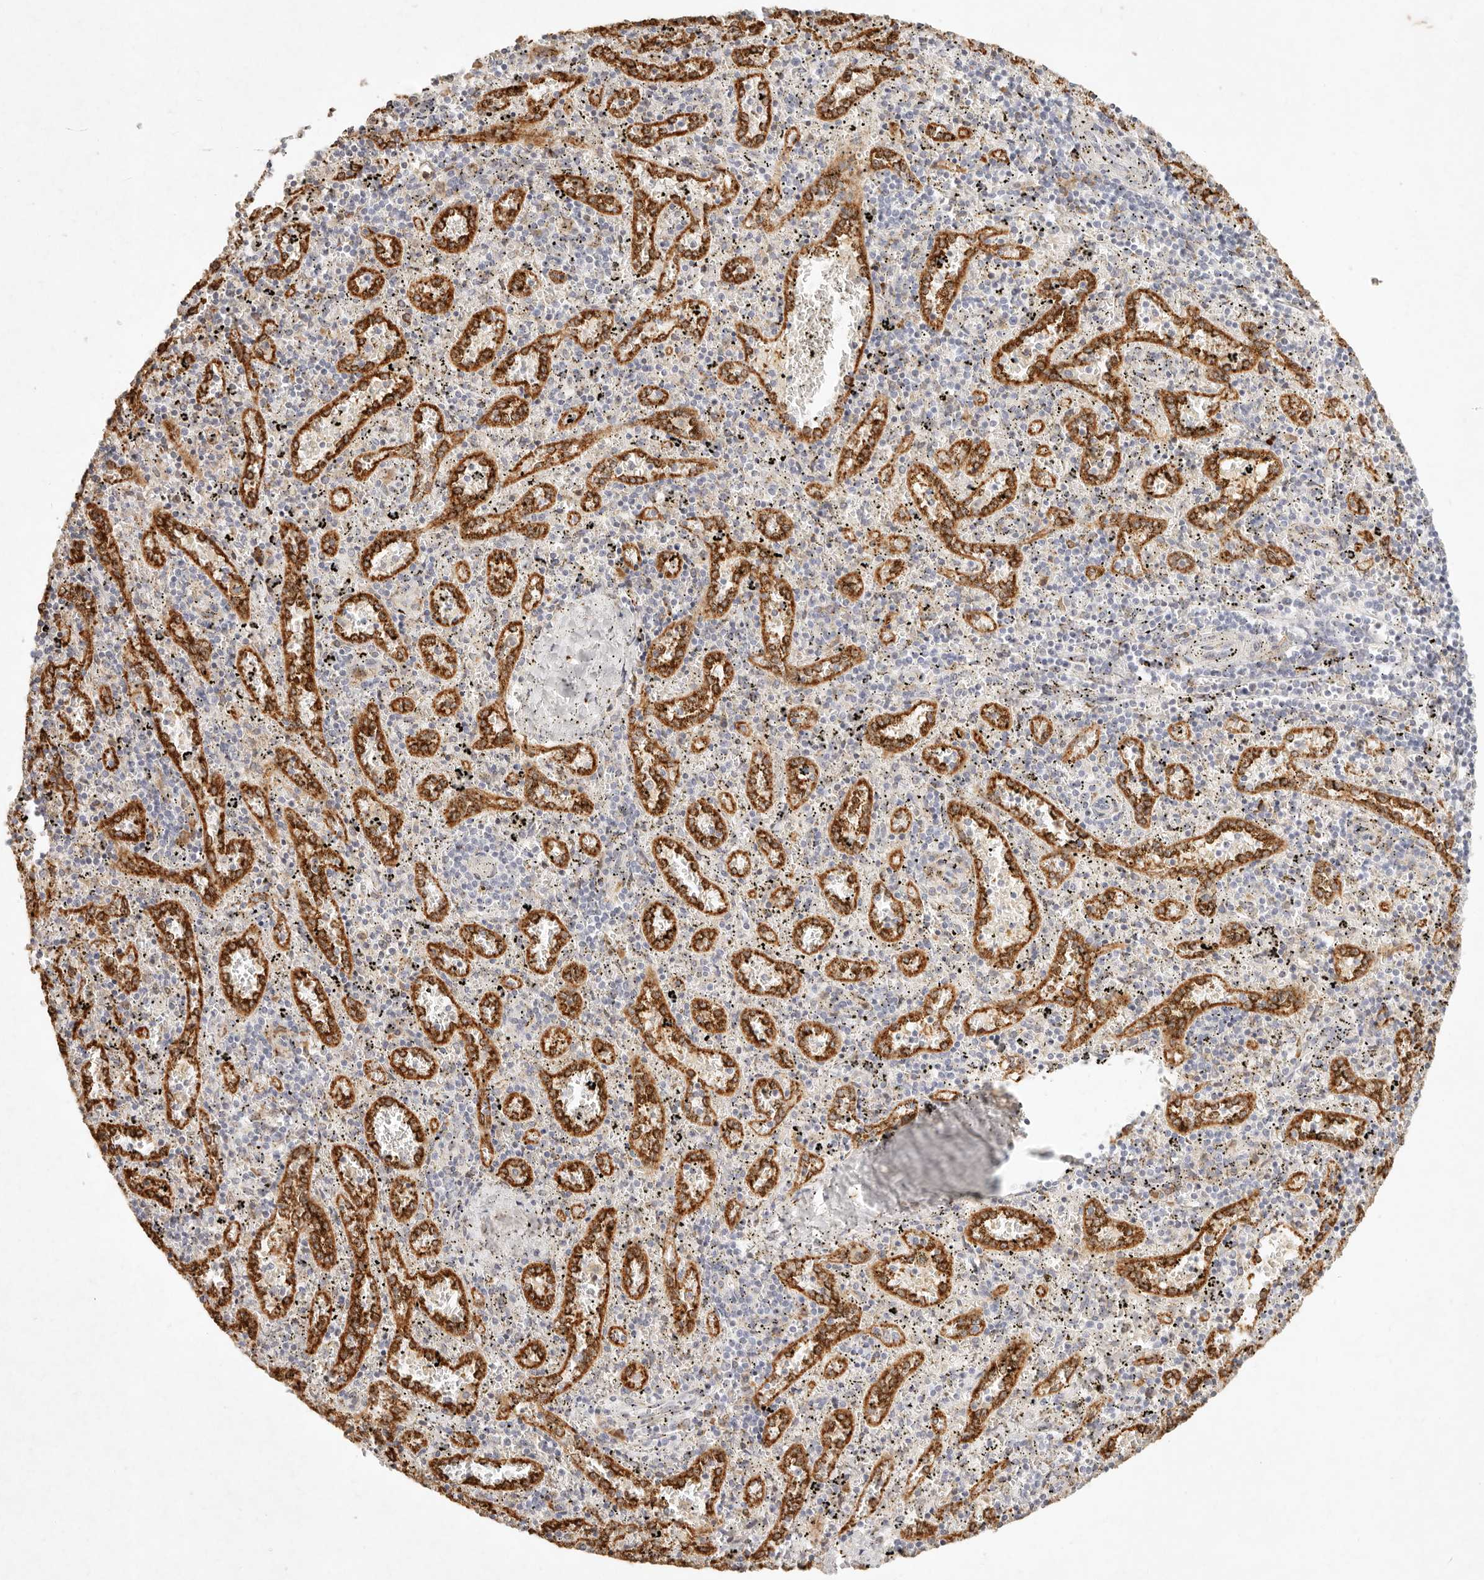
{"staining": {"intensity": "negative", "quantity": "none", "location": "none"}, "tissue": "spleen", "cell_type": "Cells in red pulp", "image_type": "normal", "snomed": [{"axis": "morphology", "description": "Normal tissue, NOS"}, {"axis": "topography", "description": "Spleen"}], "caption": "The immunohistochemistry (IHC) micrograph has no significant staining in cells in red pulp of spleen. (DAB IHC visualized using brightfield microscopy, high magnification).", "gene": "C1orf127", "patient": {"sex": "male", "age": 11}}